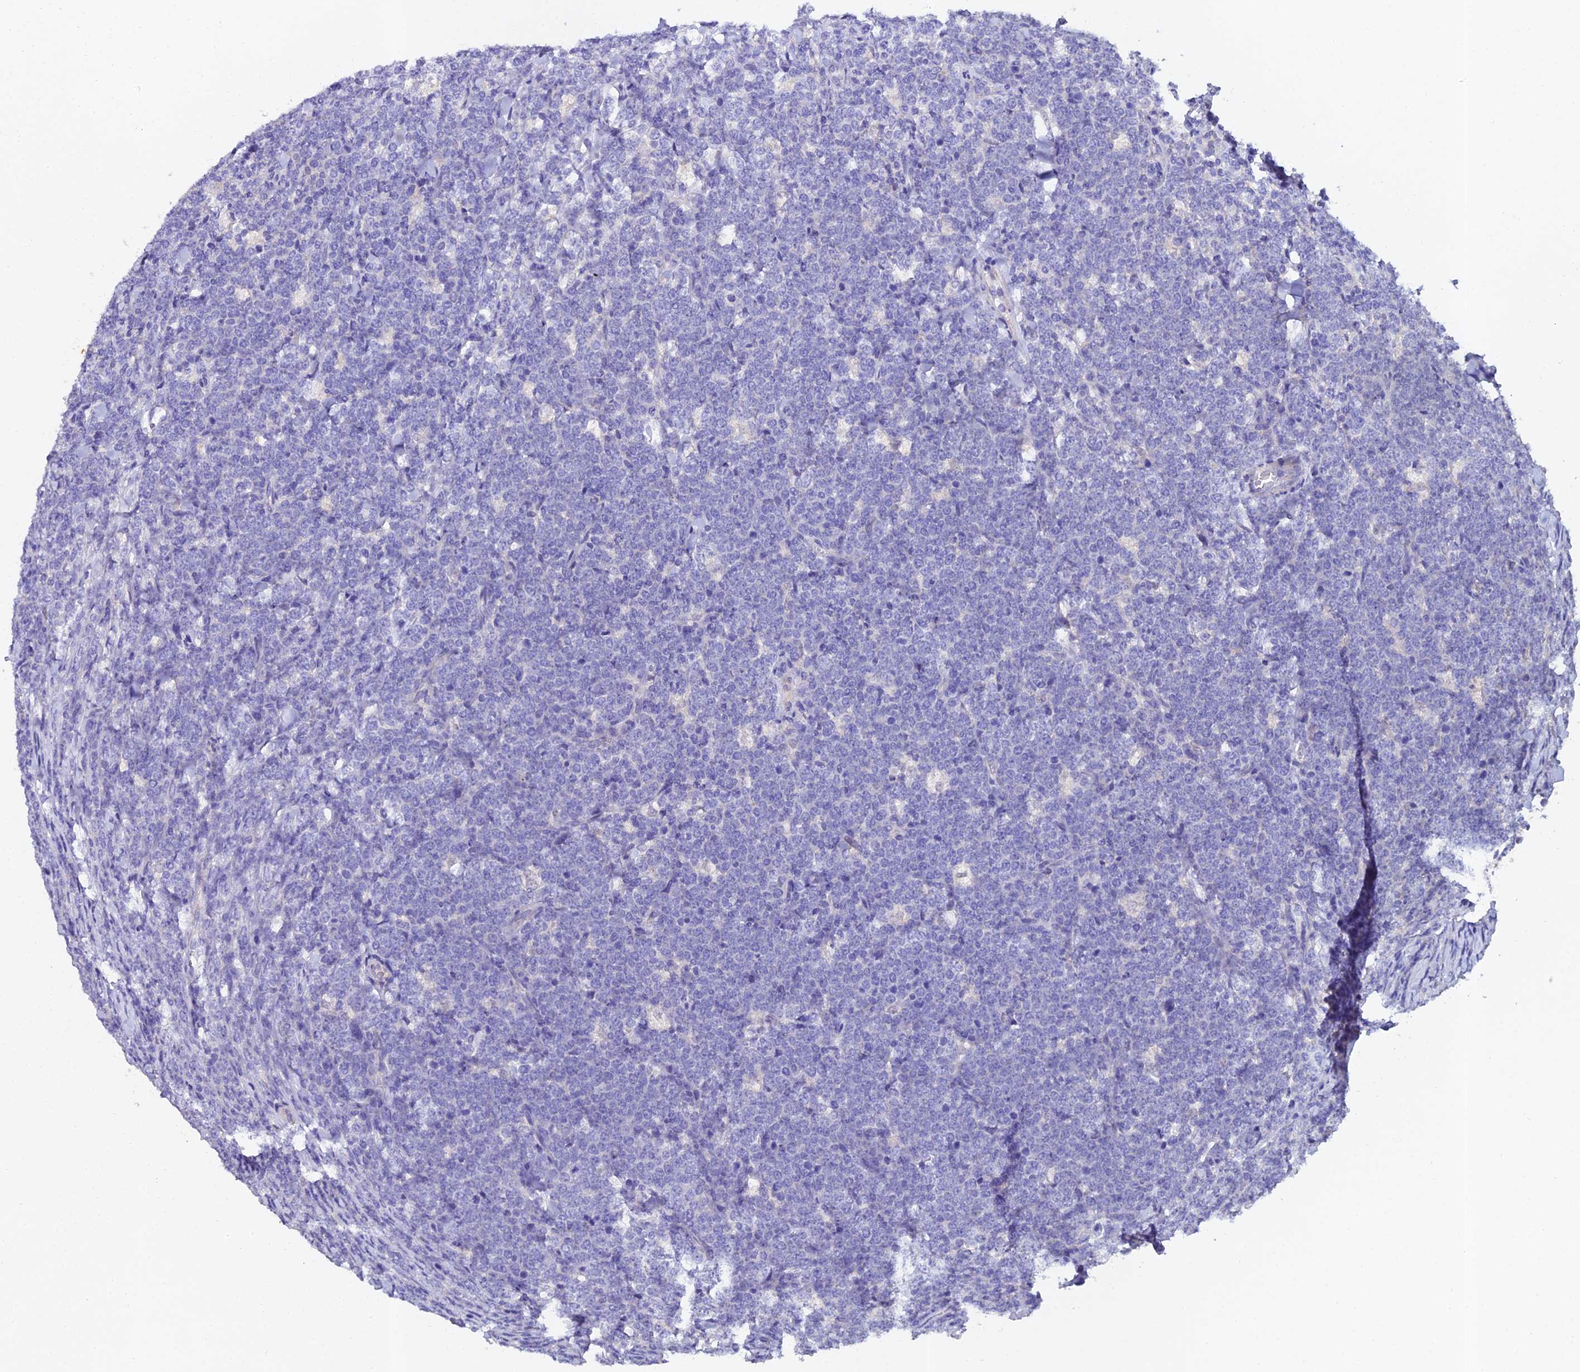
{"staining": {"intensity": "negative", "quantity": "none", "location": "none"}, "tissue": "lymphoma", "cell_type": "Tumor cells", "image_type": "cancer", "snomed": [{"axis": "morphology", "description": "Malignant lymphoma, non-Hodgkin's type, High grade"}, {"axis": "topography", "description": "Small intestine"}], "caption": "High magnification brightfield microscopy of malignant lymphoma, non-Hodgkin's type (high-grade) stained with DAB (brown) and counterstained with hematoxylin (blue): tumor cells show no significant expression.", "gene": "ESRRG", "patient": {"sex": "male", "age": 8}}